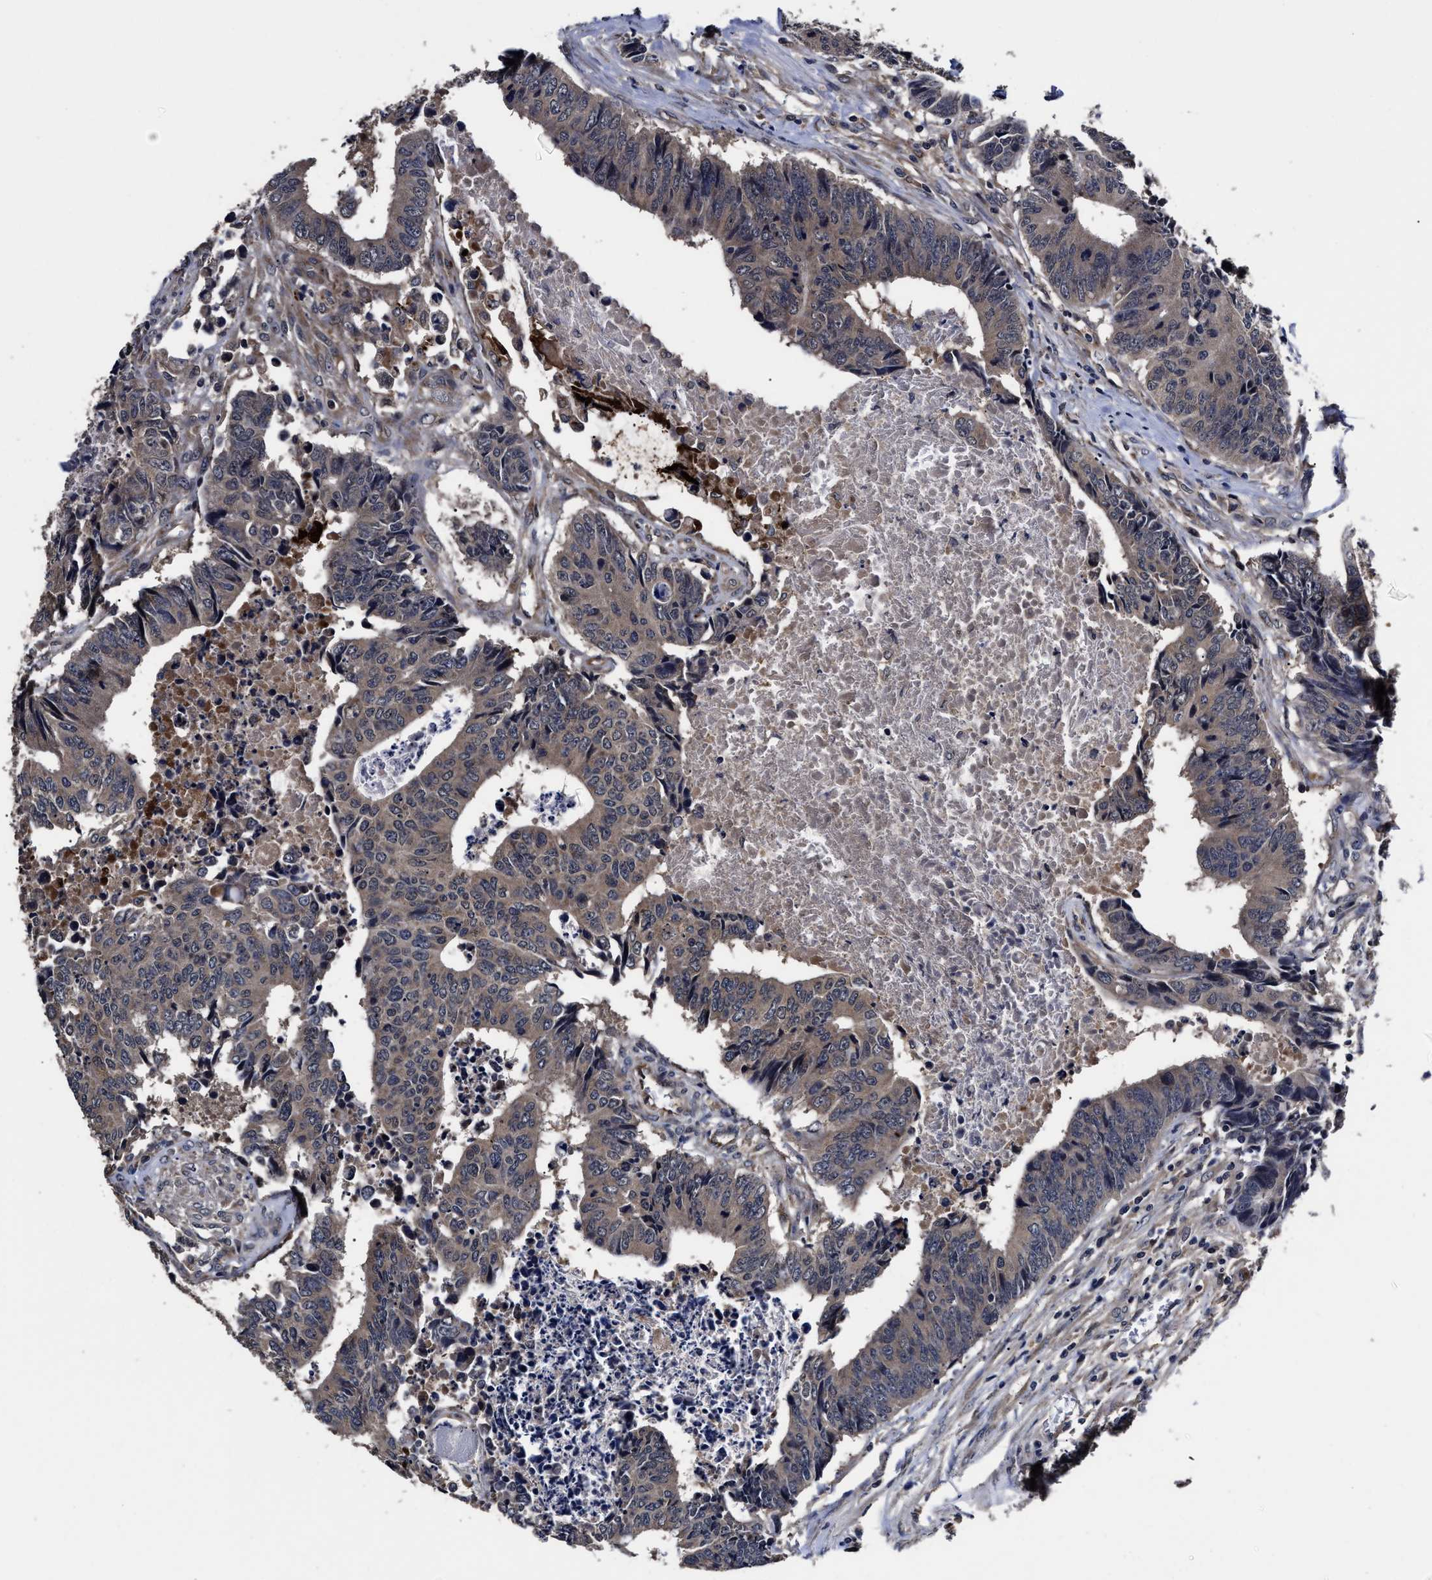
{"staining": {"intensity": "weak", "quantity": ">75%", "location": "cytoplasmic/membranous"}, "tissue": "colorectal cancer", "cell_type": "Tumor cells", "image_type": "cancer", "snomed": [{"axis": "morphology", "description": "Adenocarcinoma, NOS"}, {"axis": "topography", "description": "Rectum"}], "caption": "Immunohistochemistry histopathology image of neoplastic tissue: colorectal cancer stained using immunohistochemistry (IHC) displays low levels of weak protein expression localized specifically in the cytoplasmic/membranous of tumor cells, appearing as a cytoplasmic/membranous brown color.", "gene": "SOCS5", "patient": {"sex": "male", "age": 84}}